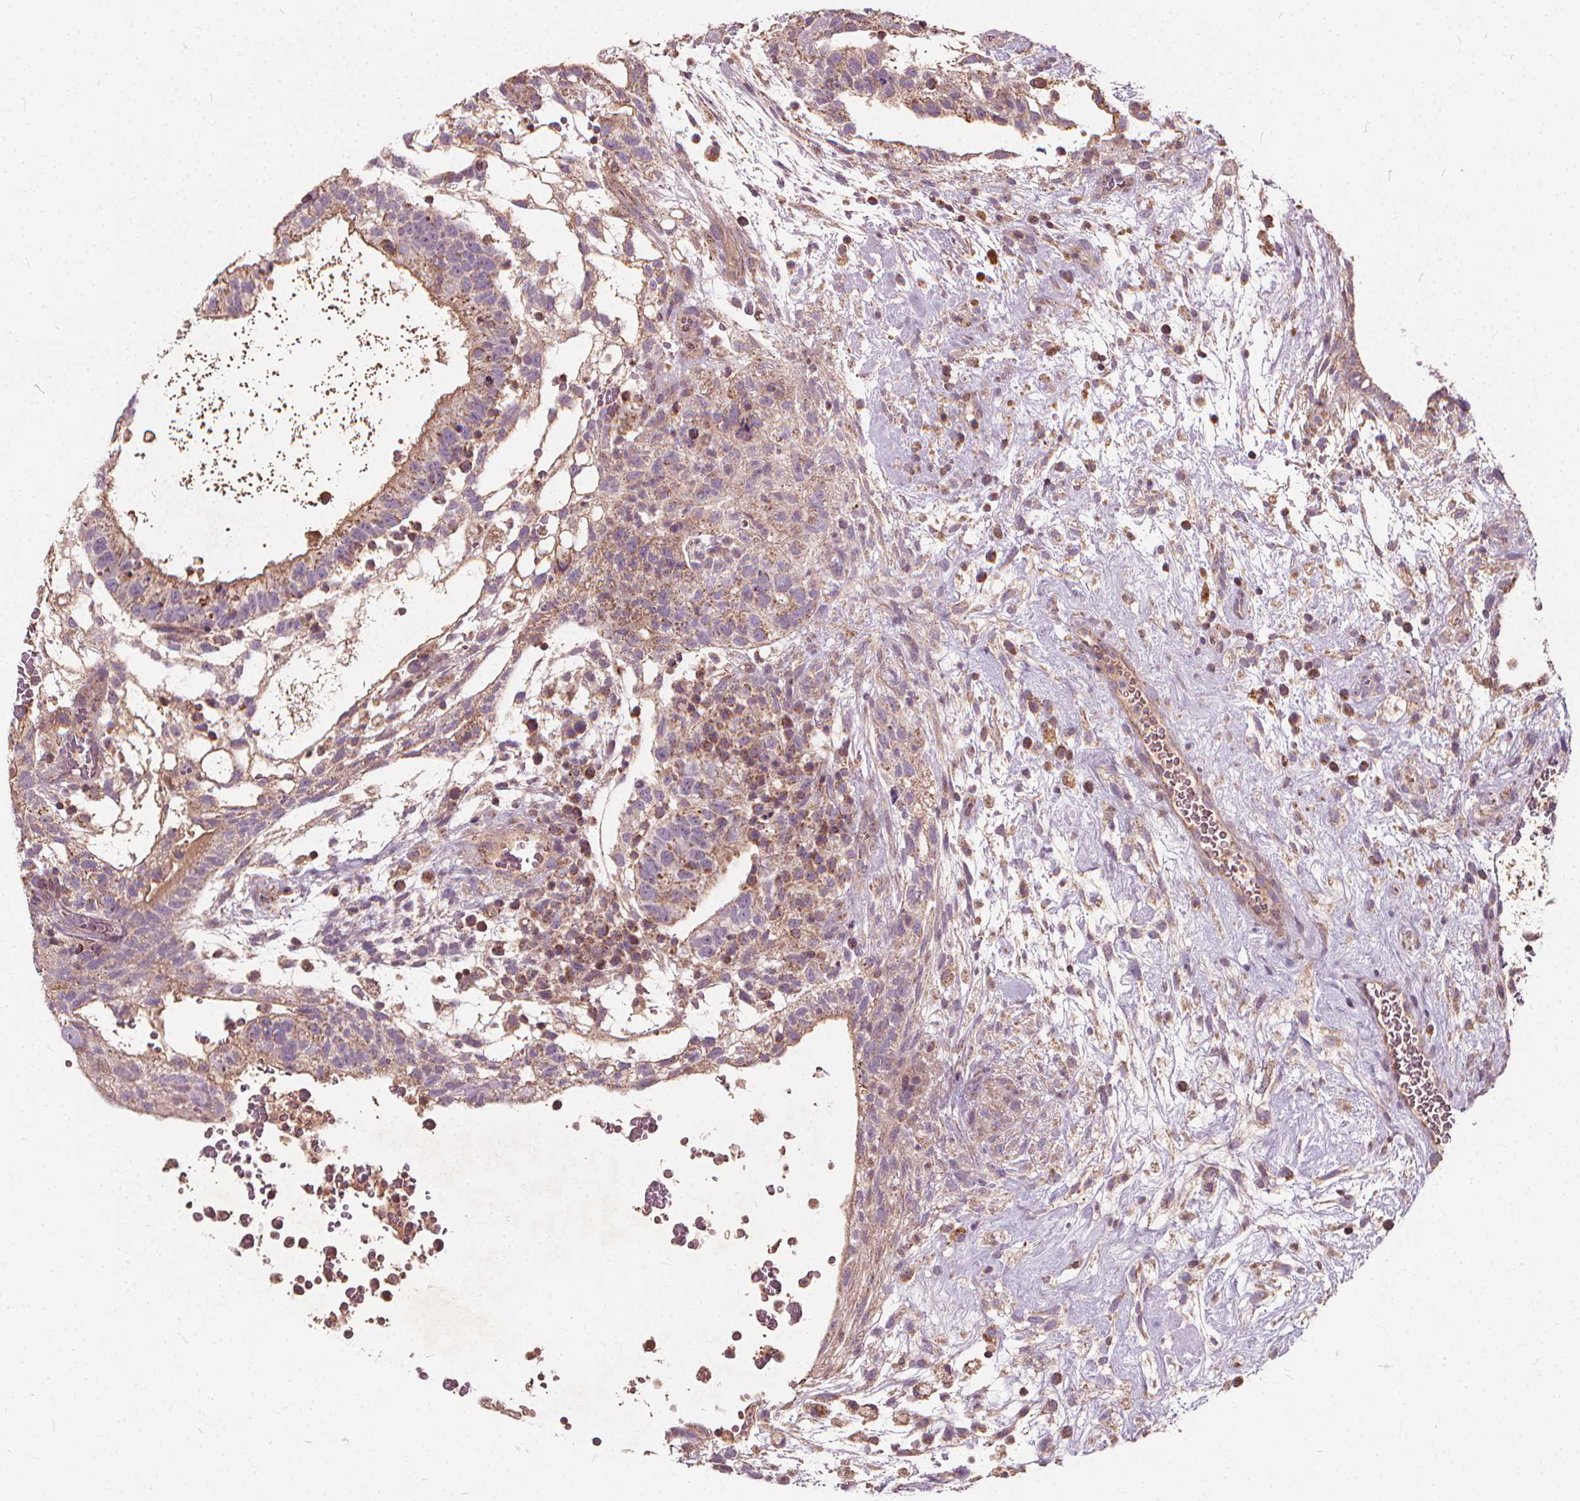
{"staining": {"intensity": "weak", "quantity": ">75%", "location": "cytoplasmic/membranous"}, "tissue": "testis cancer", "cell_type": "Tumor cells", "image_type": "cancer", "snomed": [{"axis": "morphology", "description": "Normal tissue, NOS"}, {"axis": "morphology", "description": "Carcinoma, Embryonal, NOS"}, {"axis": "topography", "description": "Testis"}], "caption": "Tumor cells demonstrate weak cytoplasmic/membranous expression in about >75% of cells in testis embryonal carcinoma.", "gene": "ORAI2", "patient": {"sex": "male", "age": 32}}